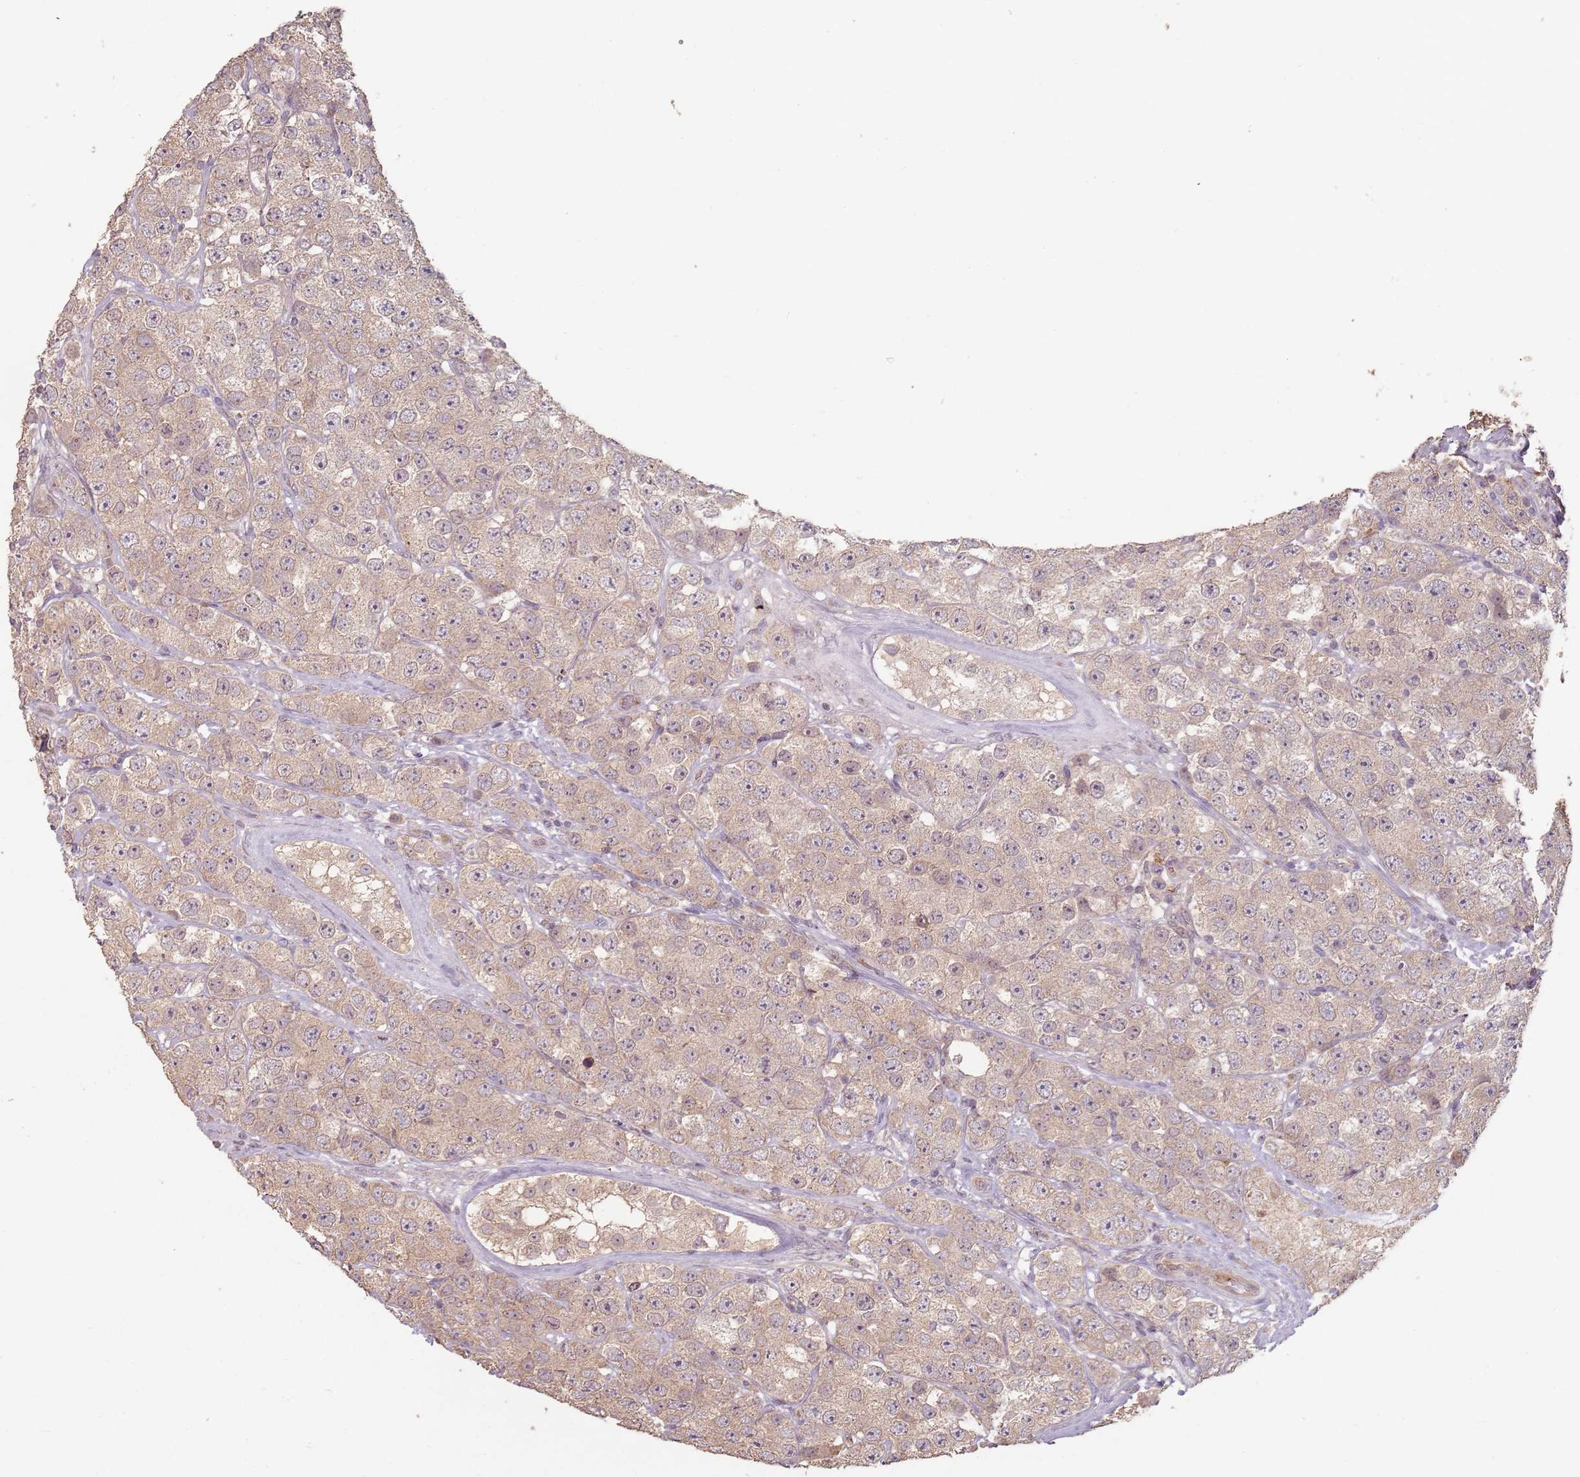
{"staining": {"intensity": "weak", "quantity": ">75%", "location": "cytoplasmic/membranous"}, "tissue": "testis cancer", "cell_type": "Tumor cells", "image_type": "cancer", "snomed": [{"axis": "morphology", "description": "Seminoma, NOS"}, {"axis": "topography", "description": "Testis"}], "caption": "Protein staining exhibits weak cytoplasmic/membranous staining in about >75% of tumor cells in testis seminoma.", "gene": "CCDC168", "patient": {"sex": "male", "age": 28}}